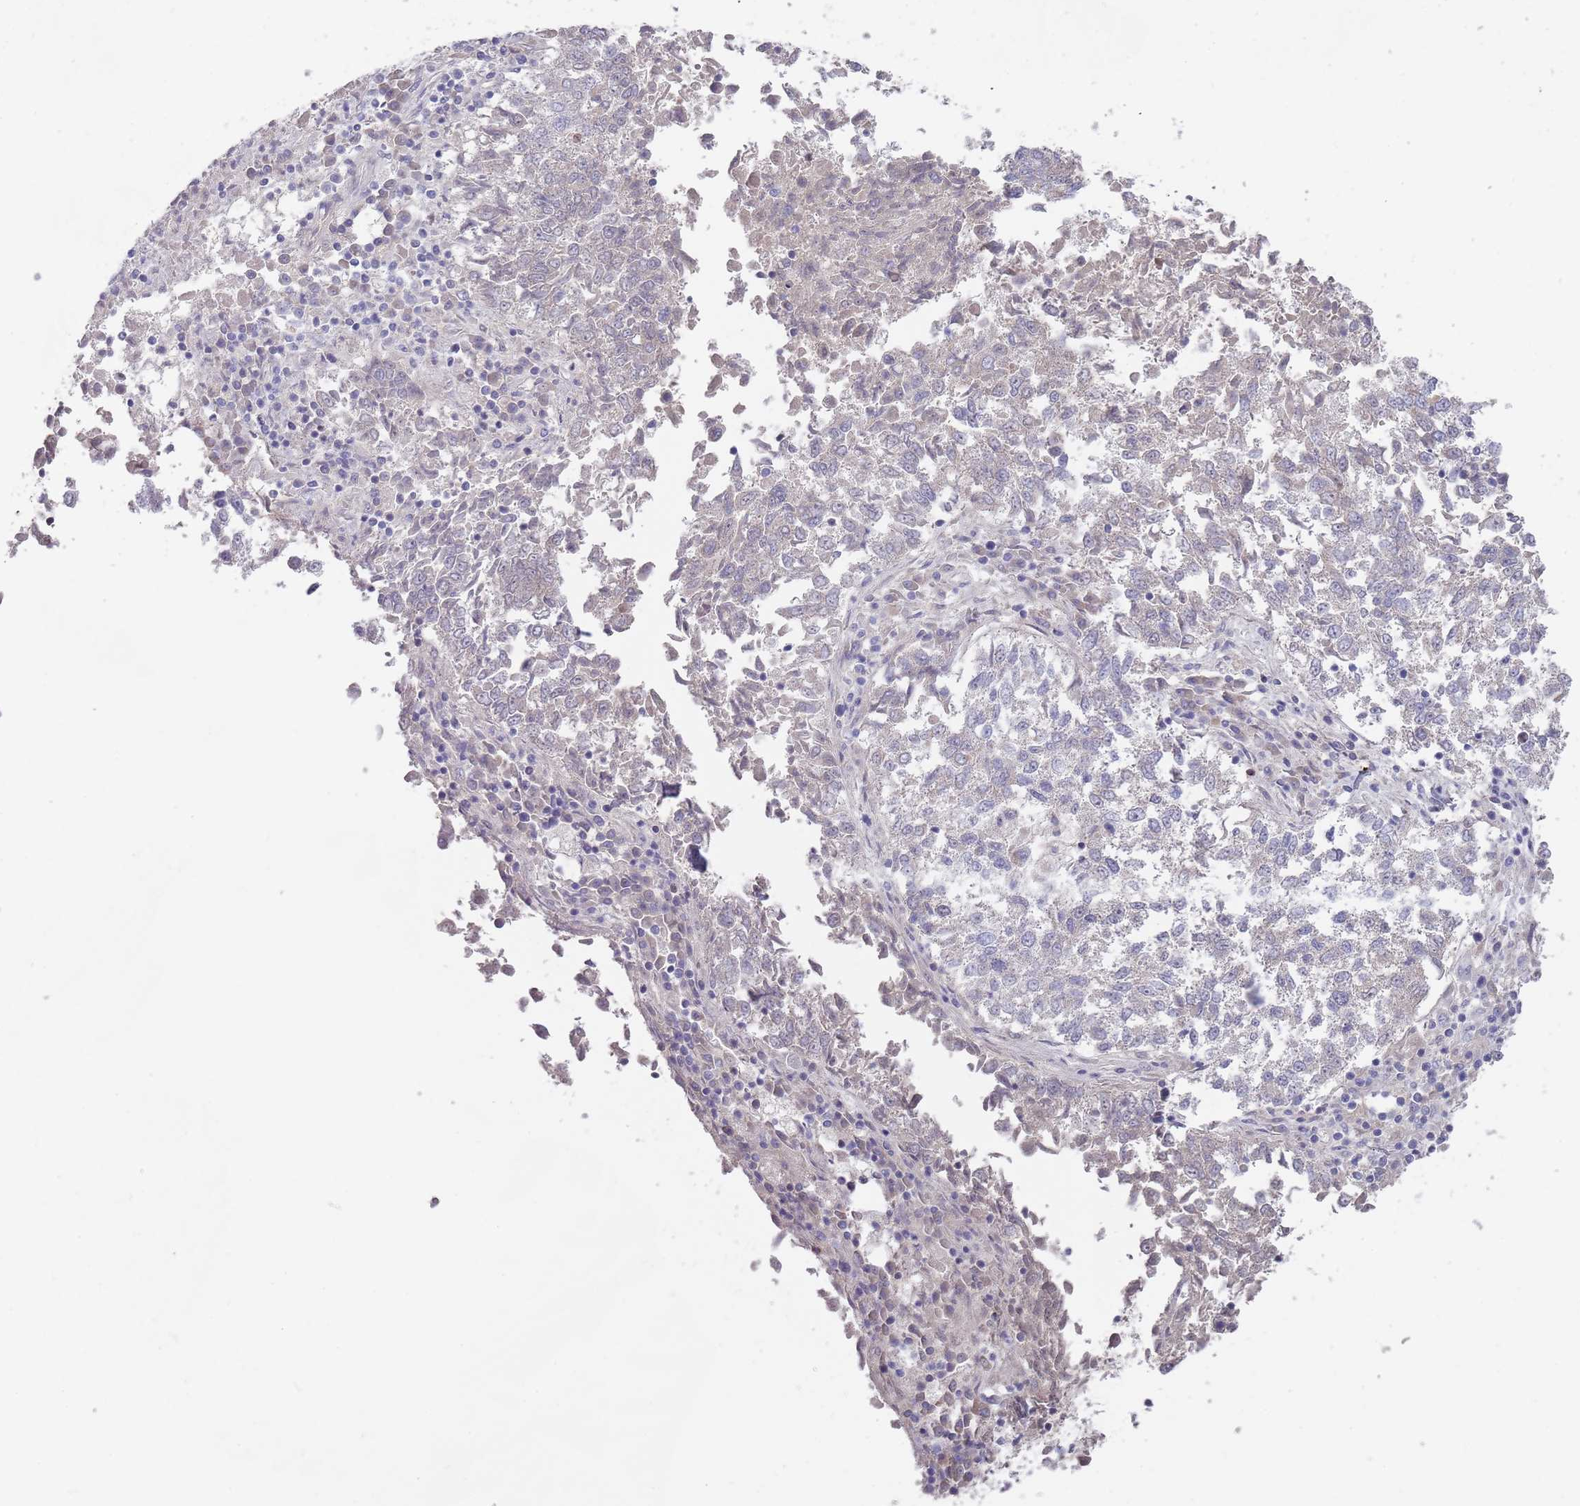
{"staining": {"intensity": "negative", "quantity": "none", "location": "none"}, "tissue": "lung cancer", "cell_type": "Tumor cells", "image_type": "cancer", "snomed": [{"axis": "morphology", "description": "Squamous cell carcinoma, NOS"}, {"axis": "topography", "description": "Lung"}], "caption": "IHC photomicrograph of lung squamous cell carcinoma stained for a protein (brown), which reveals no staining in tumor cells.", "gene": "PRAC1", "patient": {"sex": "male", "age": 73}}